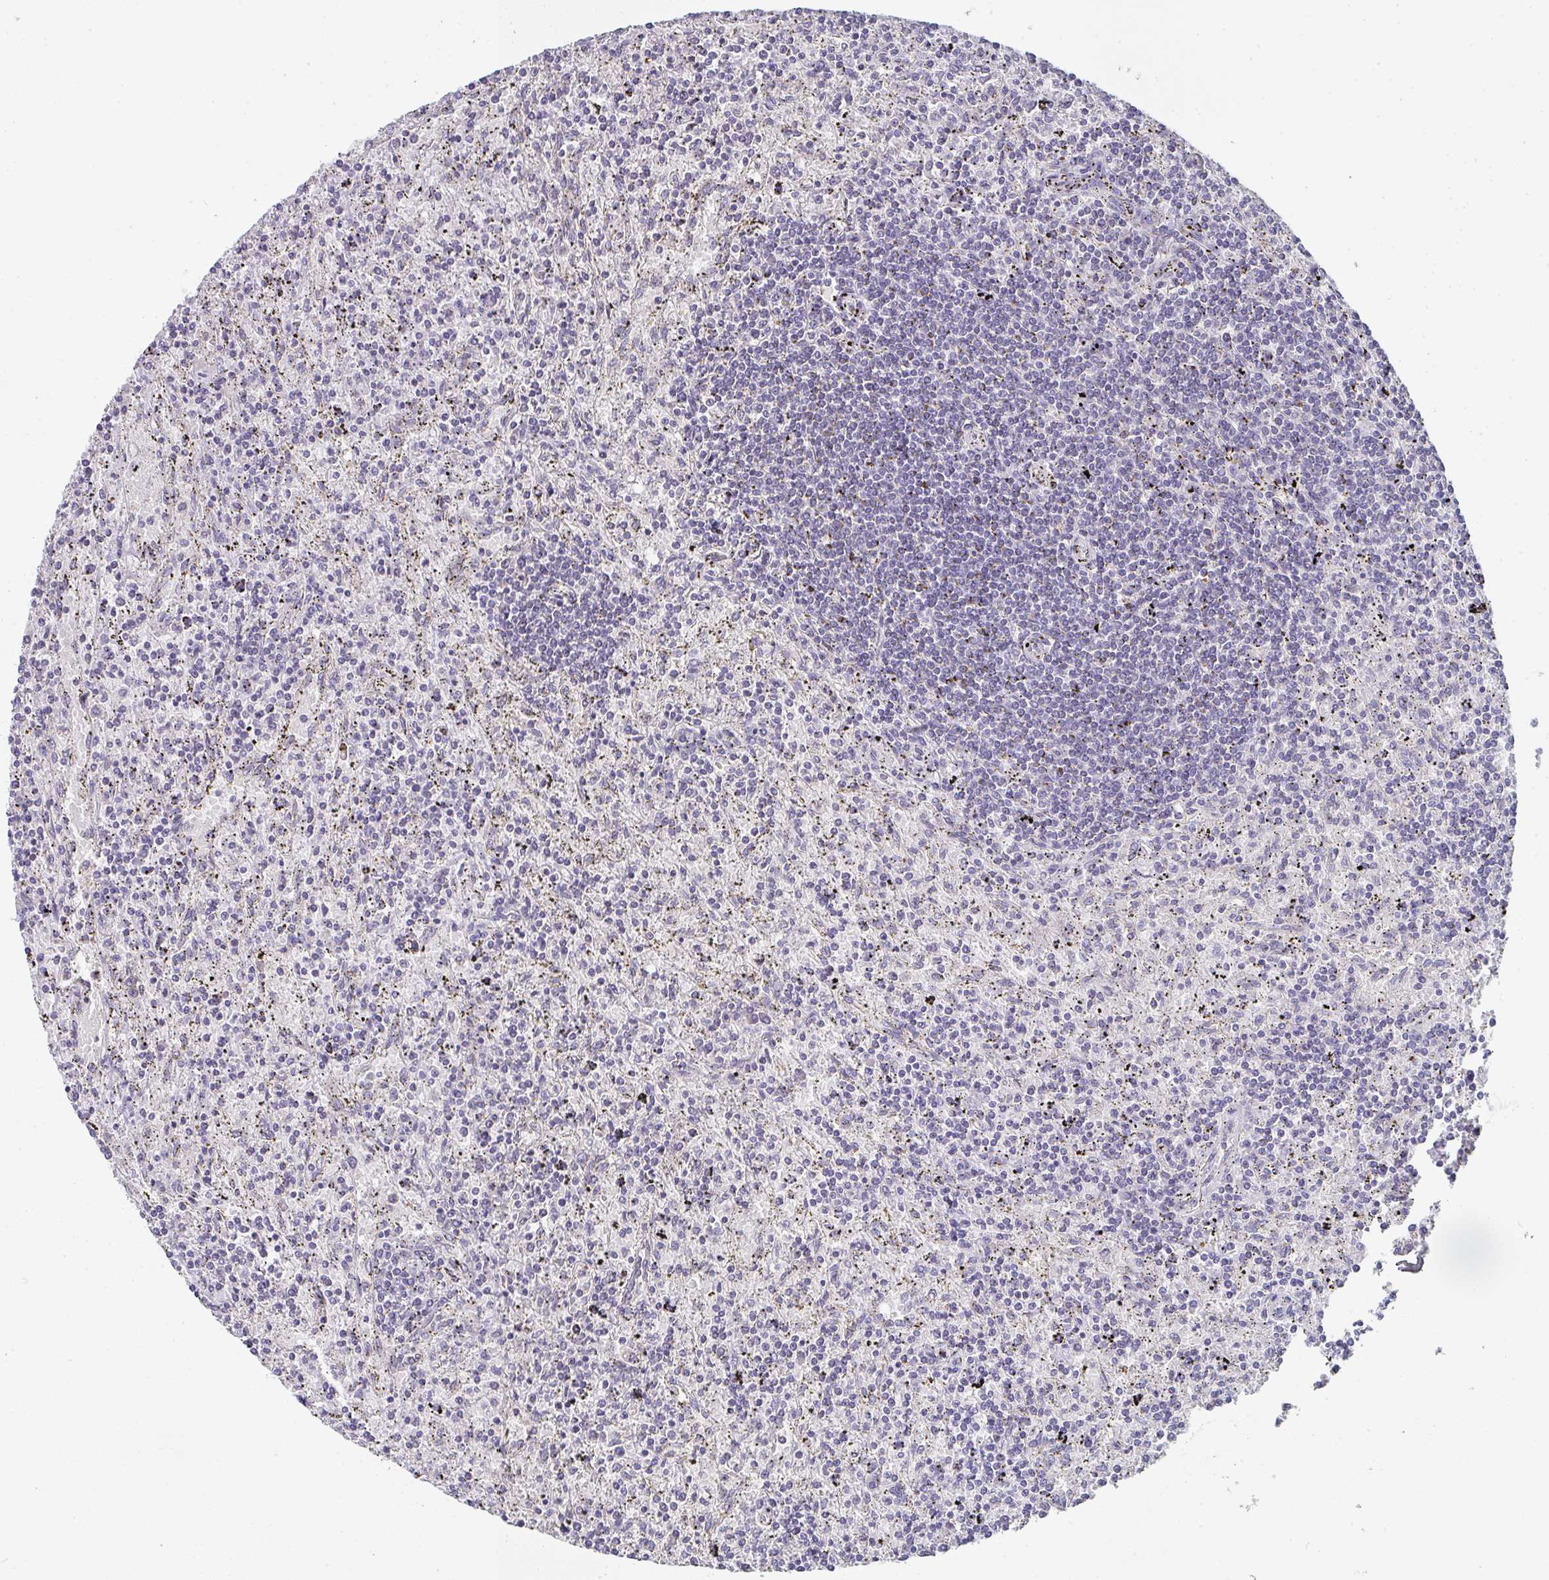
{"staining": {"intensity": "negative", "quantity": "none", "location": "none"}, "tissue": "lymphoma", "cell_type": "Tumor cells", "image_type": "cancer", "snomed": [{"axis": "morphology", "description": "Malignant lymphoma, non-Hodgkin's type, Low grade"}, {"axis": "topography", "description": "Spleen"}], "caption": "This photomicrograph is of low-grade malignant lymphoma, non-Hodgkin's type stained with IHC to label a protein in brown with the nuclei are counter-stained blue. There is no positivity in tumor cells.", "gene": "CHMP5", "patient": {"sex": "male", "age": 76}}